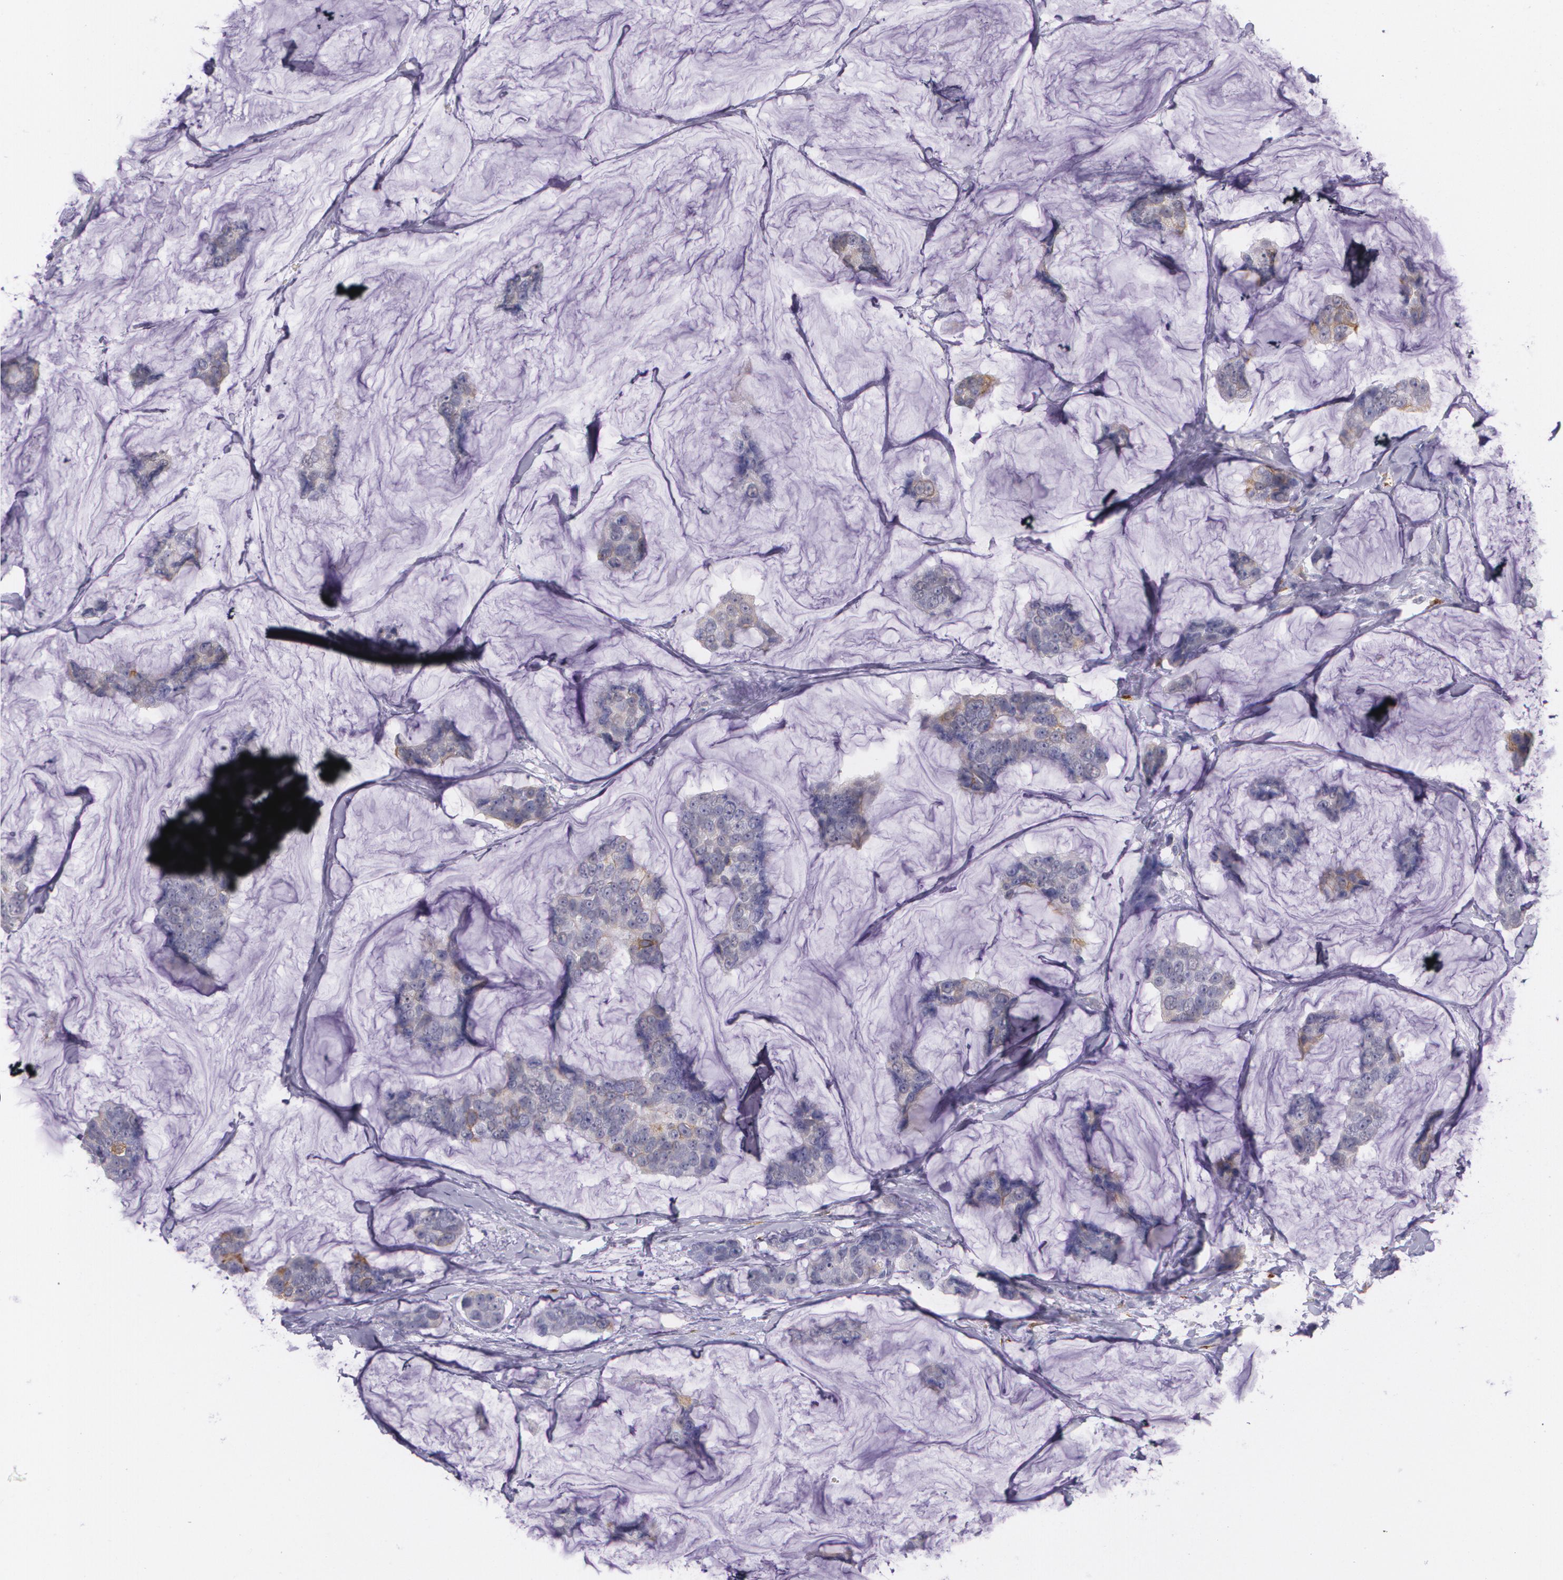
{"staining": {"intensity": "weak", "quantity": "25%-75%", "location": "cytoplasmic/membranous"}, "tissue": "breast cancer", "cell_type": "Tumor cells", "image_type": "cancer", "snomed": [{"axis": "morphology", "description": "Normal tissue, NOS"}, {"axis": "morphology", "description": "Duct carcinoma"}, {"axis": "topography", "description": "Breast"}], "caption": "Breast cancer was stained to show a protein in brown. There is low levels of weak cytoplasmic/membranous expression in approximately 25%-75% of tumor cells.", "gene": "RTN1", "patient": {"sex": "female", "age": 50}}